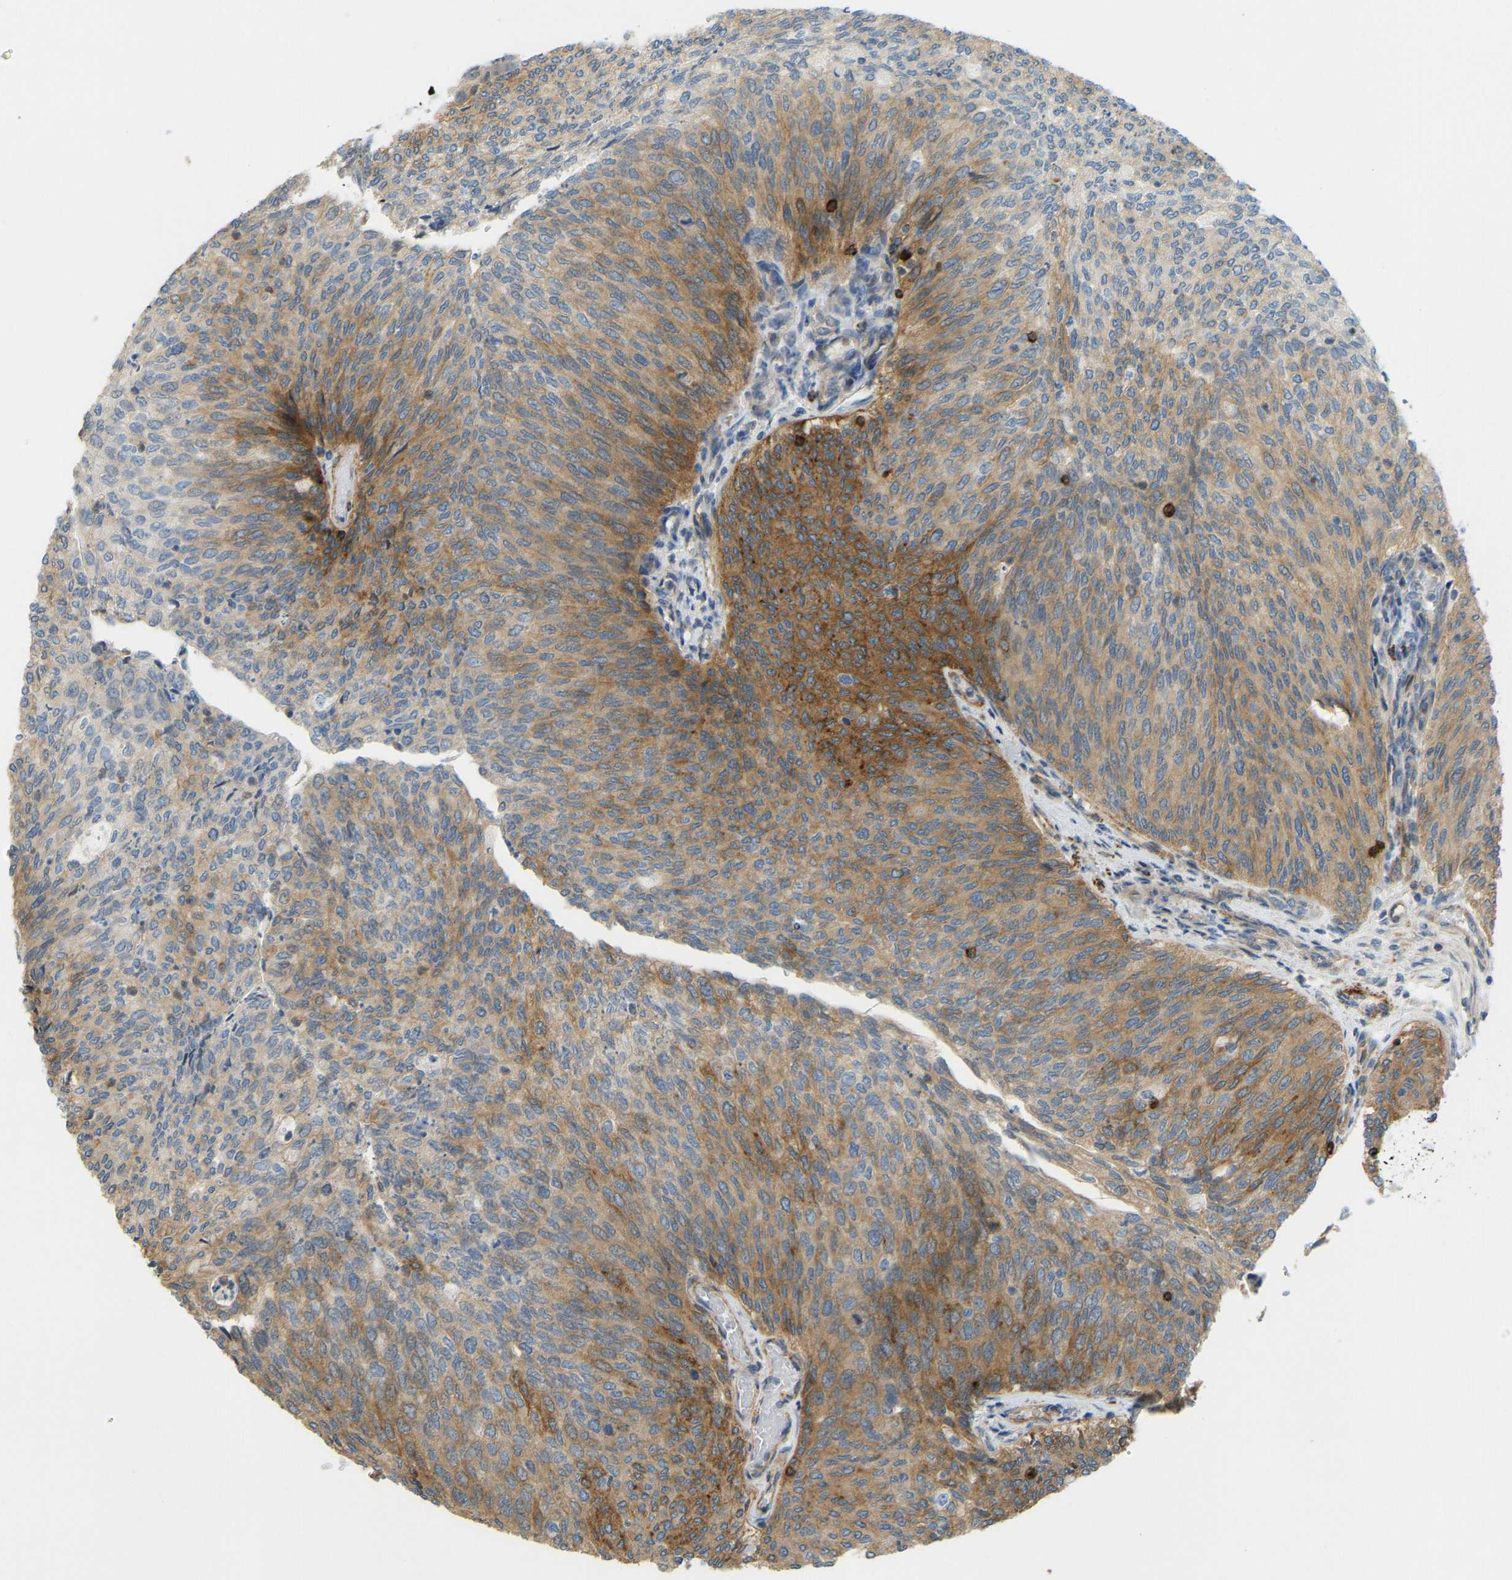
{"staining": {"intensity": "moderate", "quantity": ">75%", "location": "cytoplasmic/membranous"}, "tissue": "urothelial cancer", "cell_type": "Tumor cells", "image_type": "cancer", "snomed": [{"axis": "morphology", "description": "Urothelial carcinoma, Low grade"}, {"axis": "topography", "description": "Urinary bladder"}], "caption": "About >75% of tumor cells in human urothelial cancer exhibit moderate cytoplasmic/membranous protein staining as visualized by brown immunohistochemical staining.", "gene": "KIAA1671", "patient": {"sex": "female", "age": 79}}